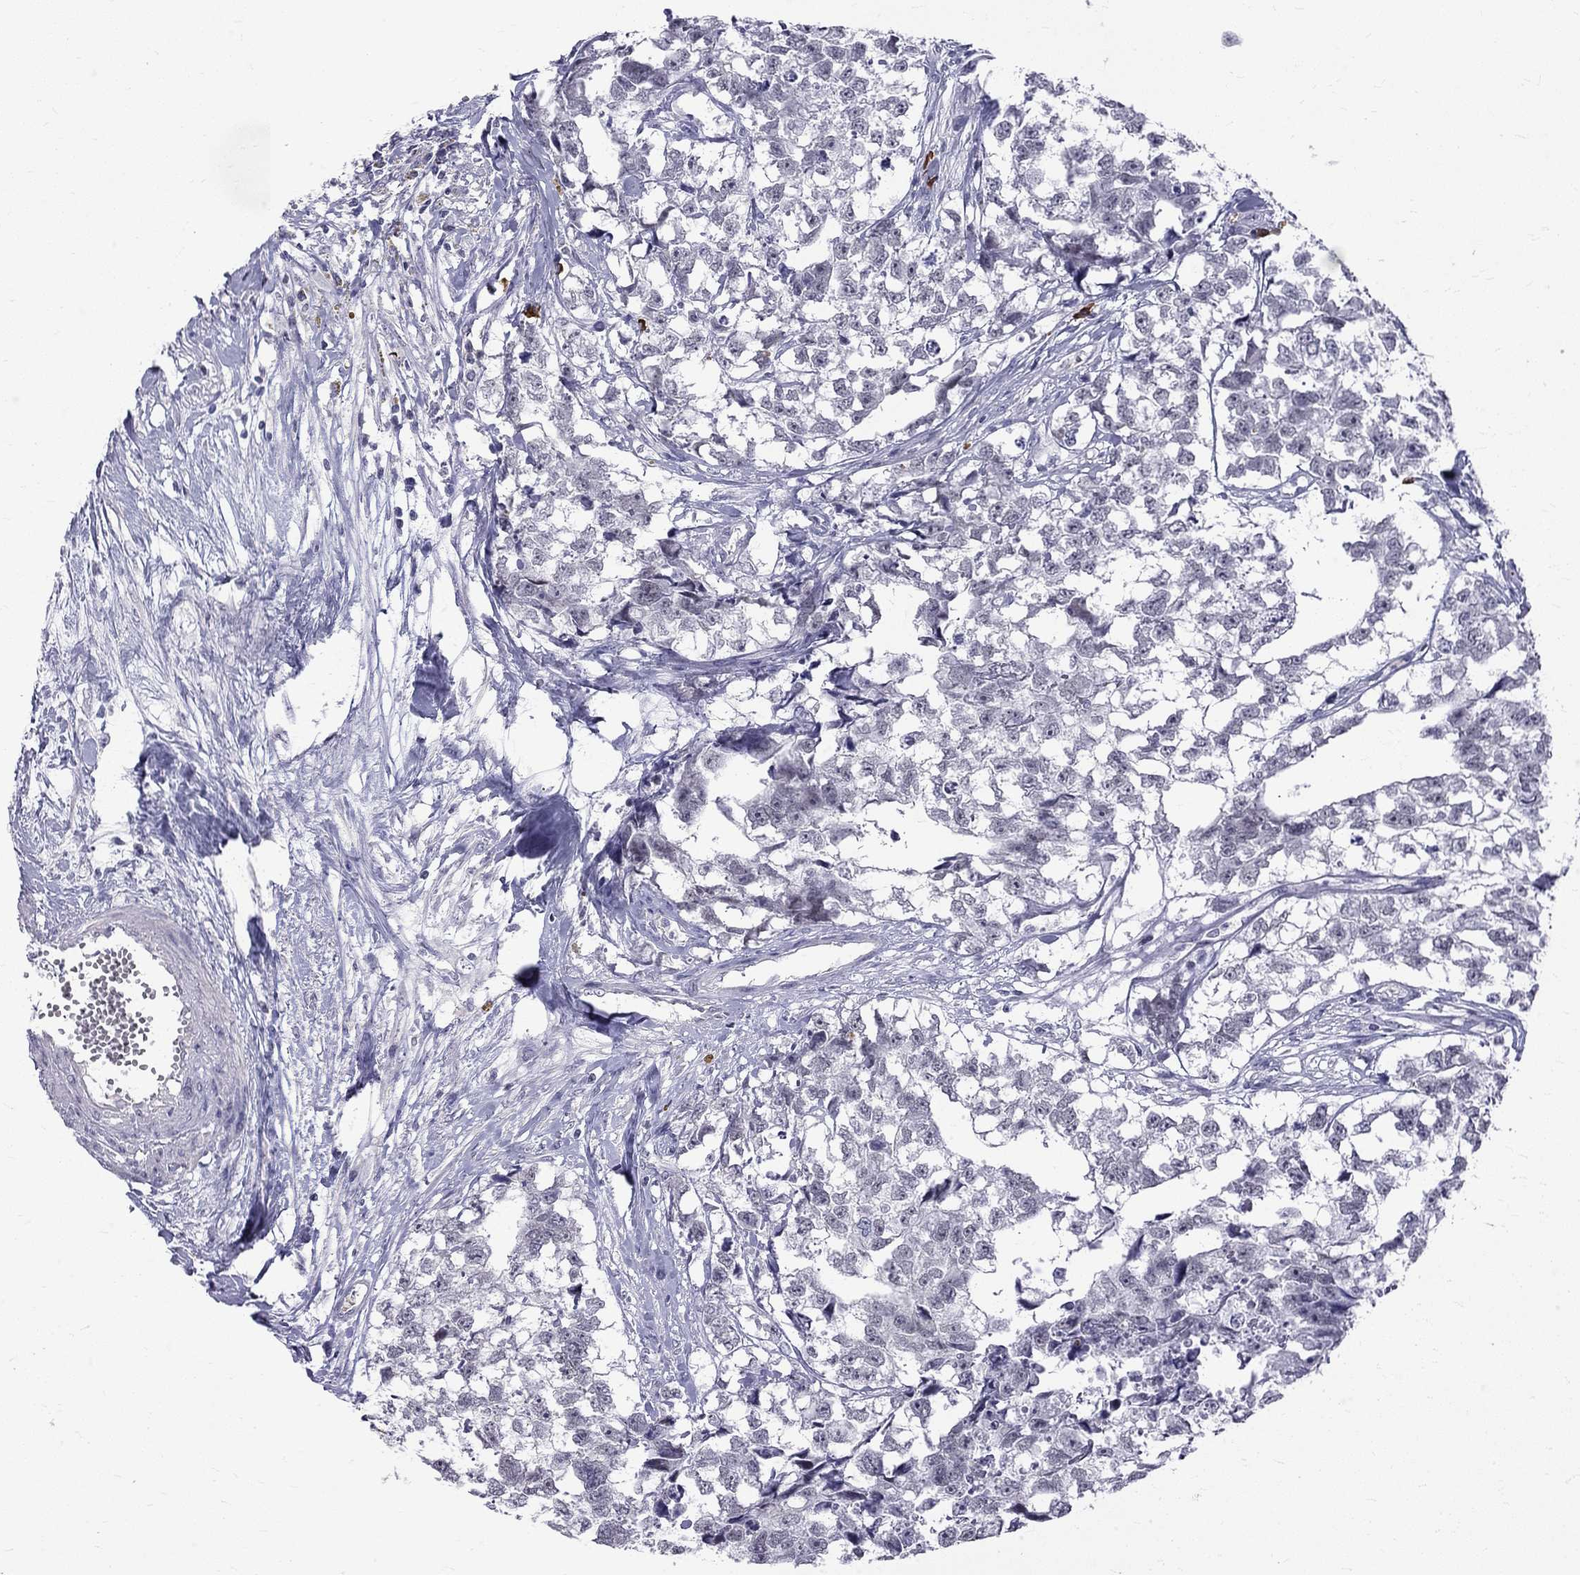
{"staining": {"intensity": "negative", "quantity": "none", "location": "none"}, "tissue": "testis cancer", "cell_type": "Tumor cells", "image_type": "cancer", "snomed": [{"axis": "morphology", "description": "Carcinoma, Embryonal, NOS"}, {"axis": "morphology", "description": "Teratoma, malignant, NOS"}, {"axis": "topography", "description": "Testis"}], "caption": "Immunohistochemistry photomicrograph of human testis embryonal carcinoma stained for a protein (brown), which reveals no staining in tumor cells. Brightfield microscopy of immunohistochemistry stained with DAB (3,3'-diaminobenzidine) (brown) and hematoxylin (blue), captured at high magnification.", "gene": "RTL9", "patient": {"sex": "male", "age": 44}}